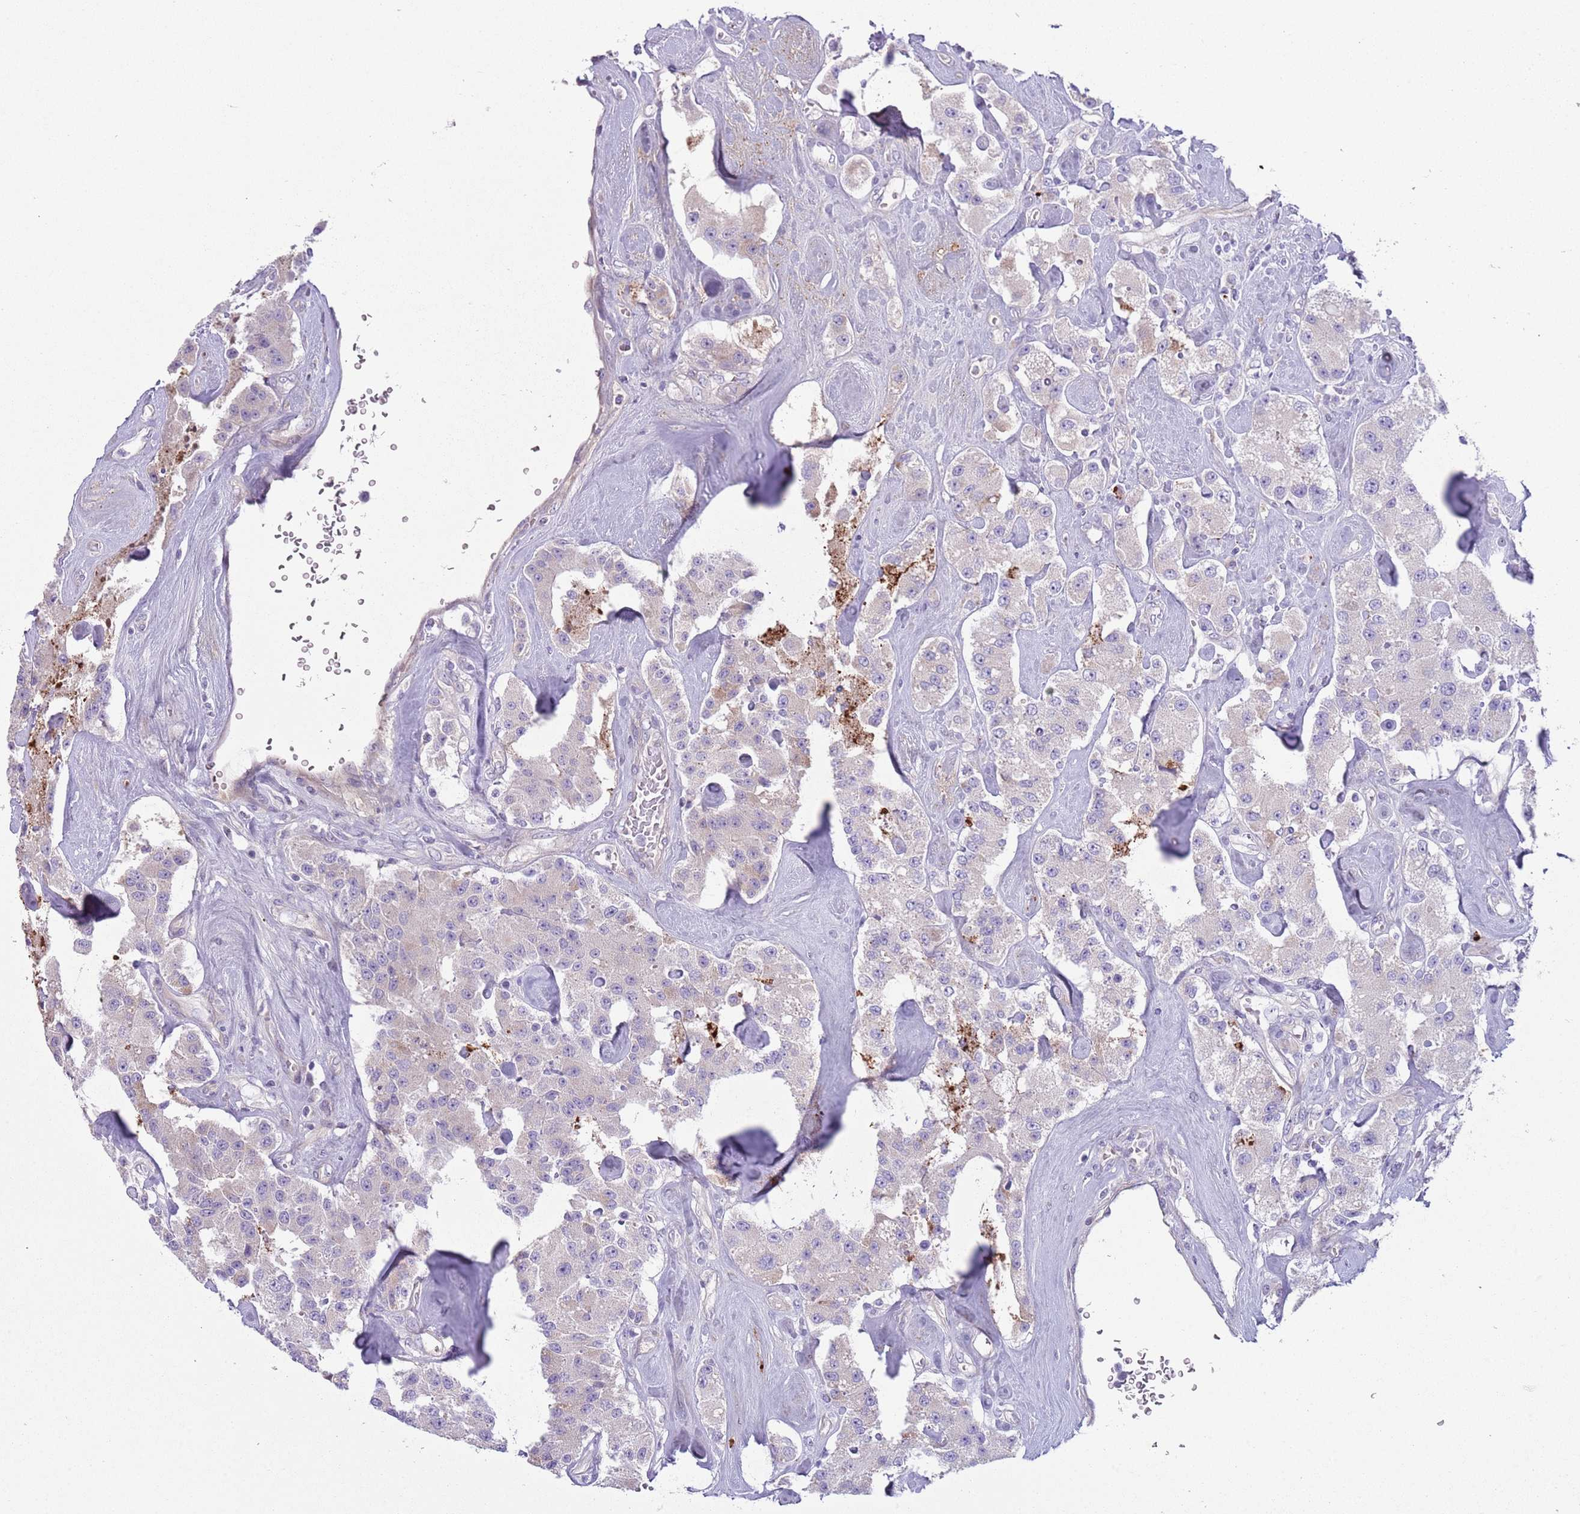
{"staining": {"intensity": "negative", "quantity": "none", "location": "none"}, "tissue": "carcinoid", "cell_type": "Tumor cells", "image_type": "cancer", "snomed": [{"axis": "morphology", "description": "Carcinoid, malignant, NOS"}, {"axis": "topography", "description": "Pancreas"}], "caption": "Micrograph shows no protein staining in tumor cells of carcinoid tissue. (DAB (3,3'-diaminobenzidine) IHC with hematoxylin counter stain).", "gene": "CFH", "patient": {"sex": "male", "age": 41}}